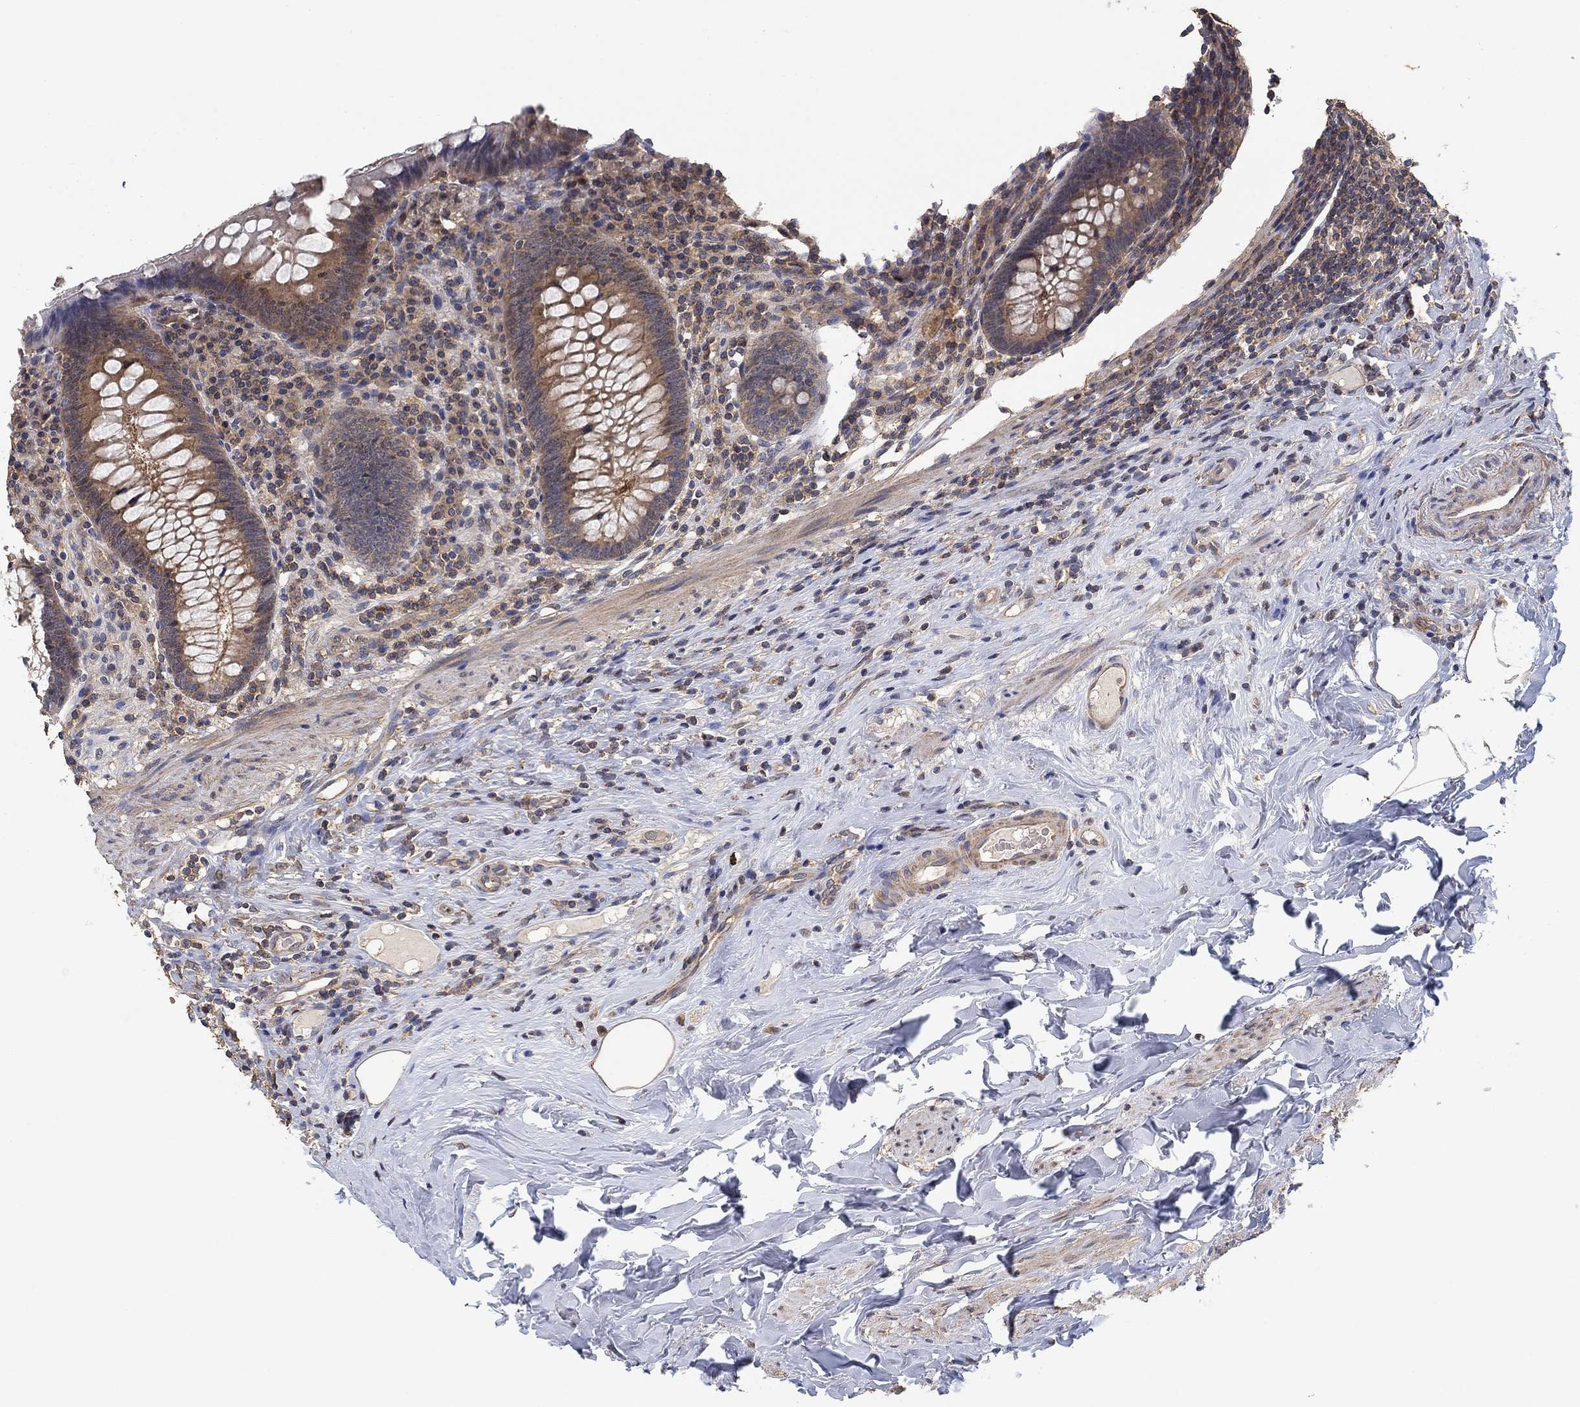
{"staining": {"intensity": "negative", "quantity": "none", "location": "none"}, "tissue": "appendix", "cell_type": "Glandular cells", "image_type": "normal", "snomed": [{"axis": "morphology", "description": "Normal tissue, NOS"}, {"axis": "topography", "description": "Appendix"}], "caption": "The immunohistochemistry image has no significant staining in glandular cells of appendix. Nuclei are stained in blue.", "gene": "CCDC43", "patient": {"sex": "male", "age": 47}}